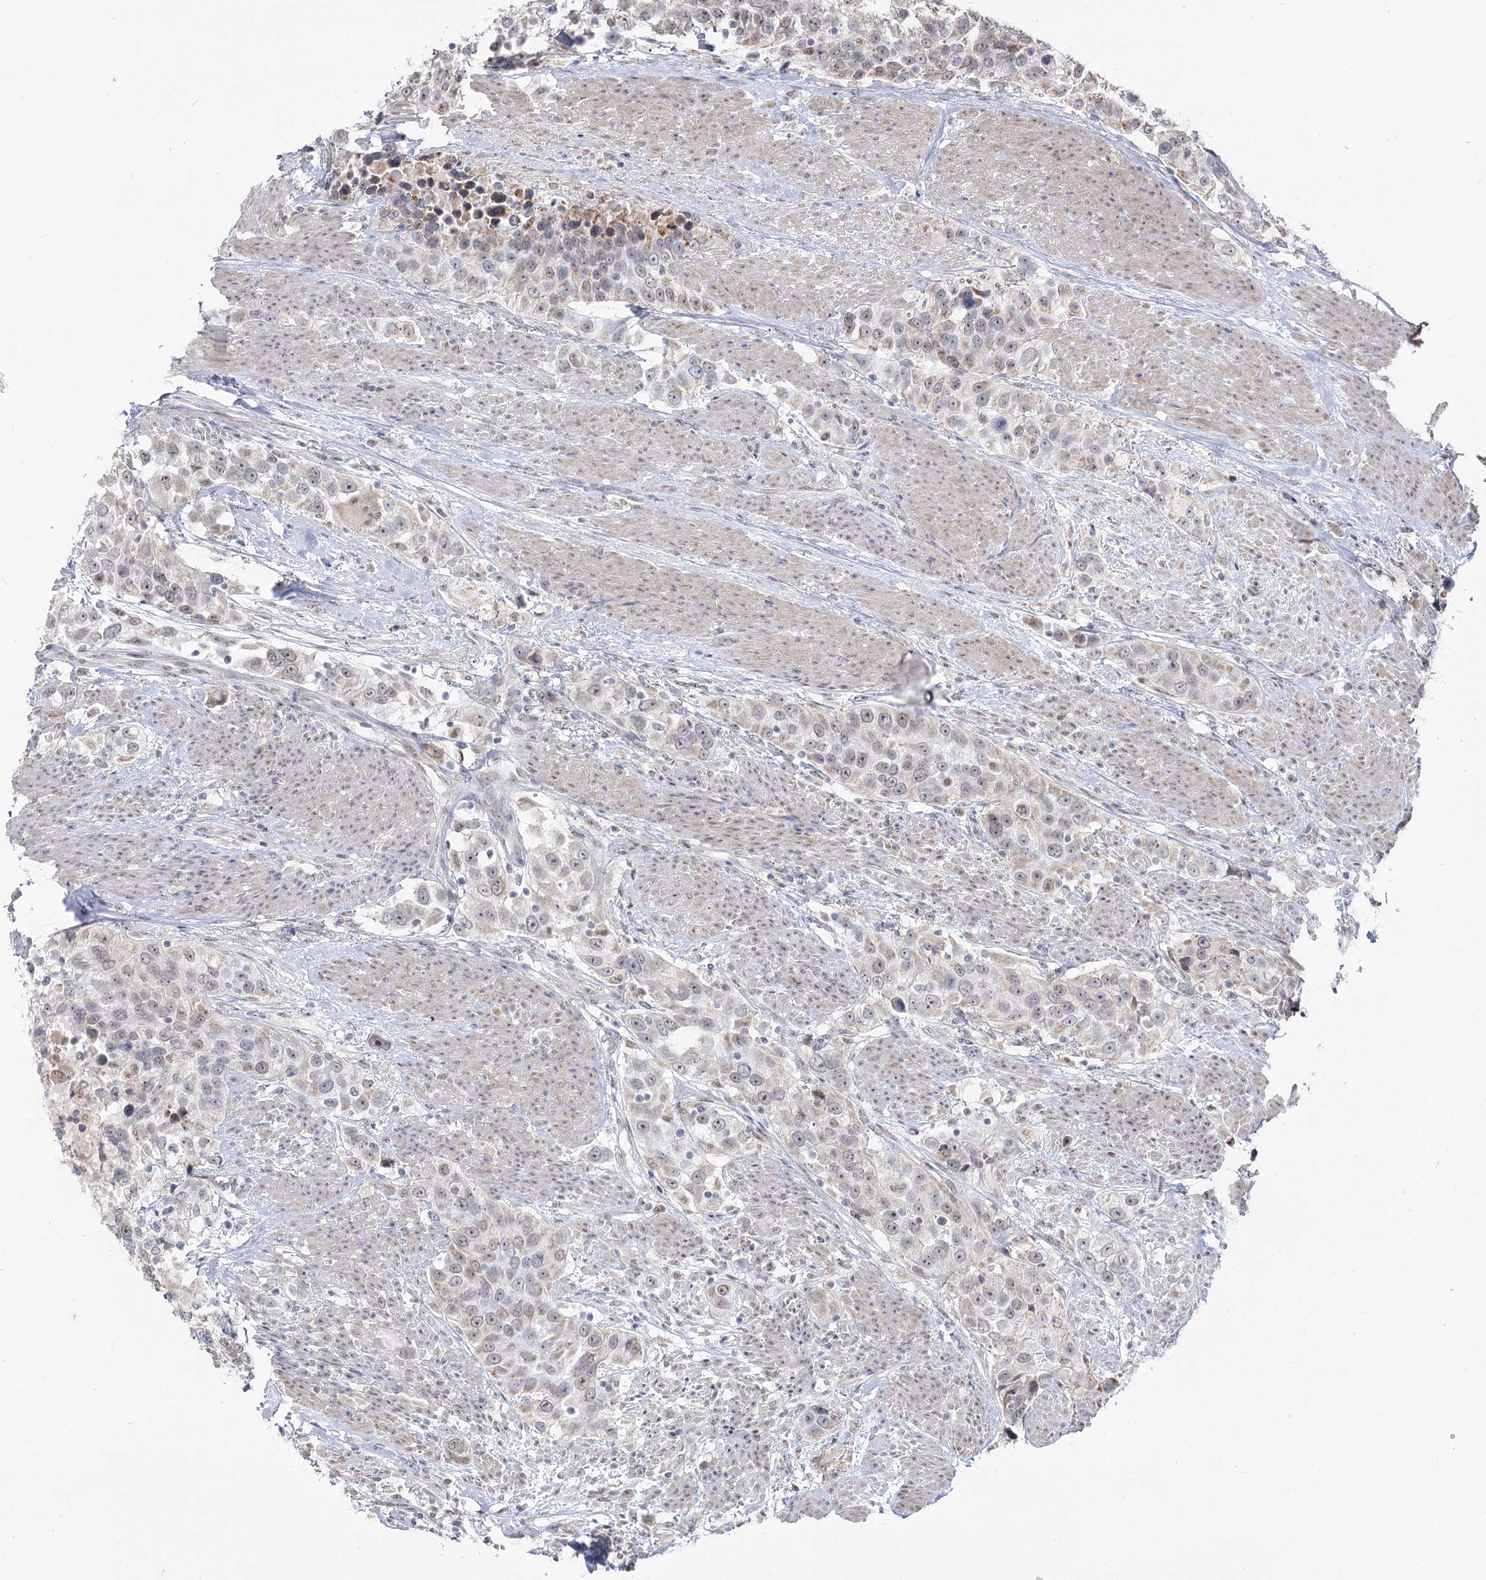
{"staining": {"intensity": "weak", "quantity": "<25%", "location": "cytoplasmic/membranous,nuclear"}, "tissue": "urothelial cancer", "cell_type": "Tumor cells", "image_type": "cancer", "snomed": [{"axis": "morphology", "description": "Urothelial carcinoma, High grade"}, {"axis": "topography", "description": "Urinary bladder"}], "caption": "High power microscopy photomicrograph of an immunohistochemistry (IHC) image of high-grade urothelial carcinoma, revealing no significant staining in tumor cells.", "gene": "RUFY4", "patient": {"sex": "female", "age": 80}}